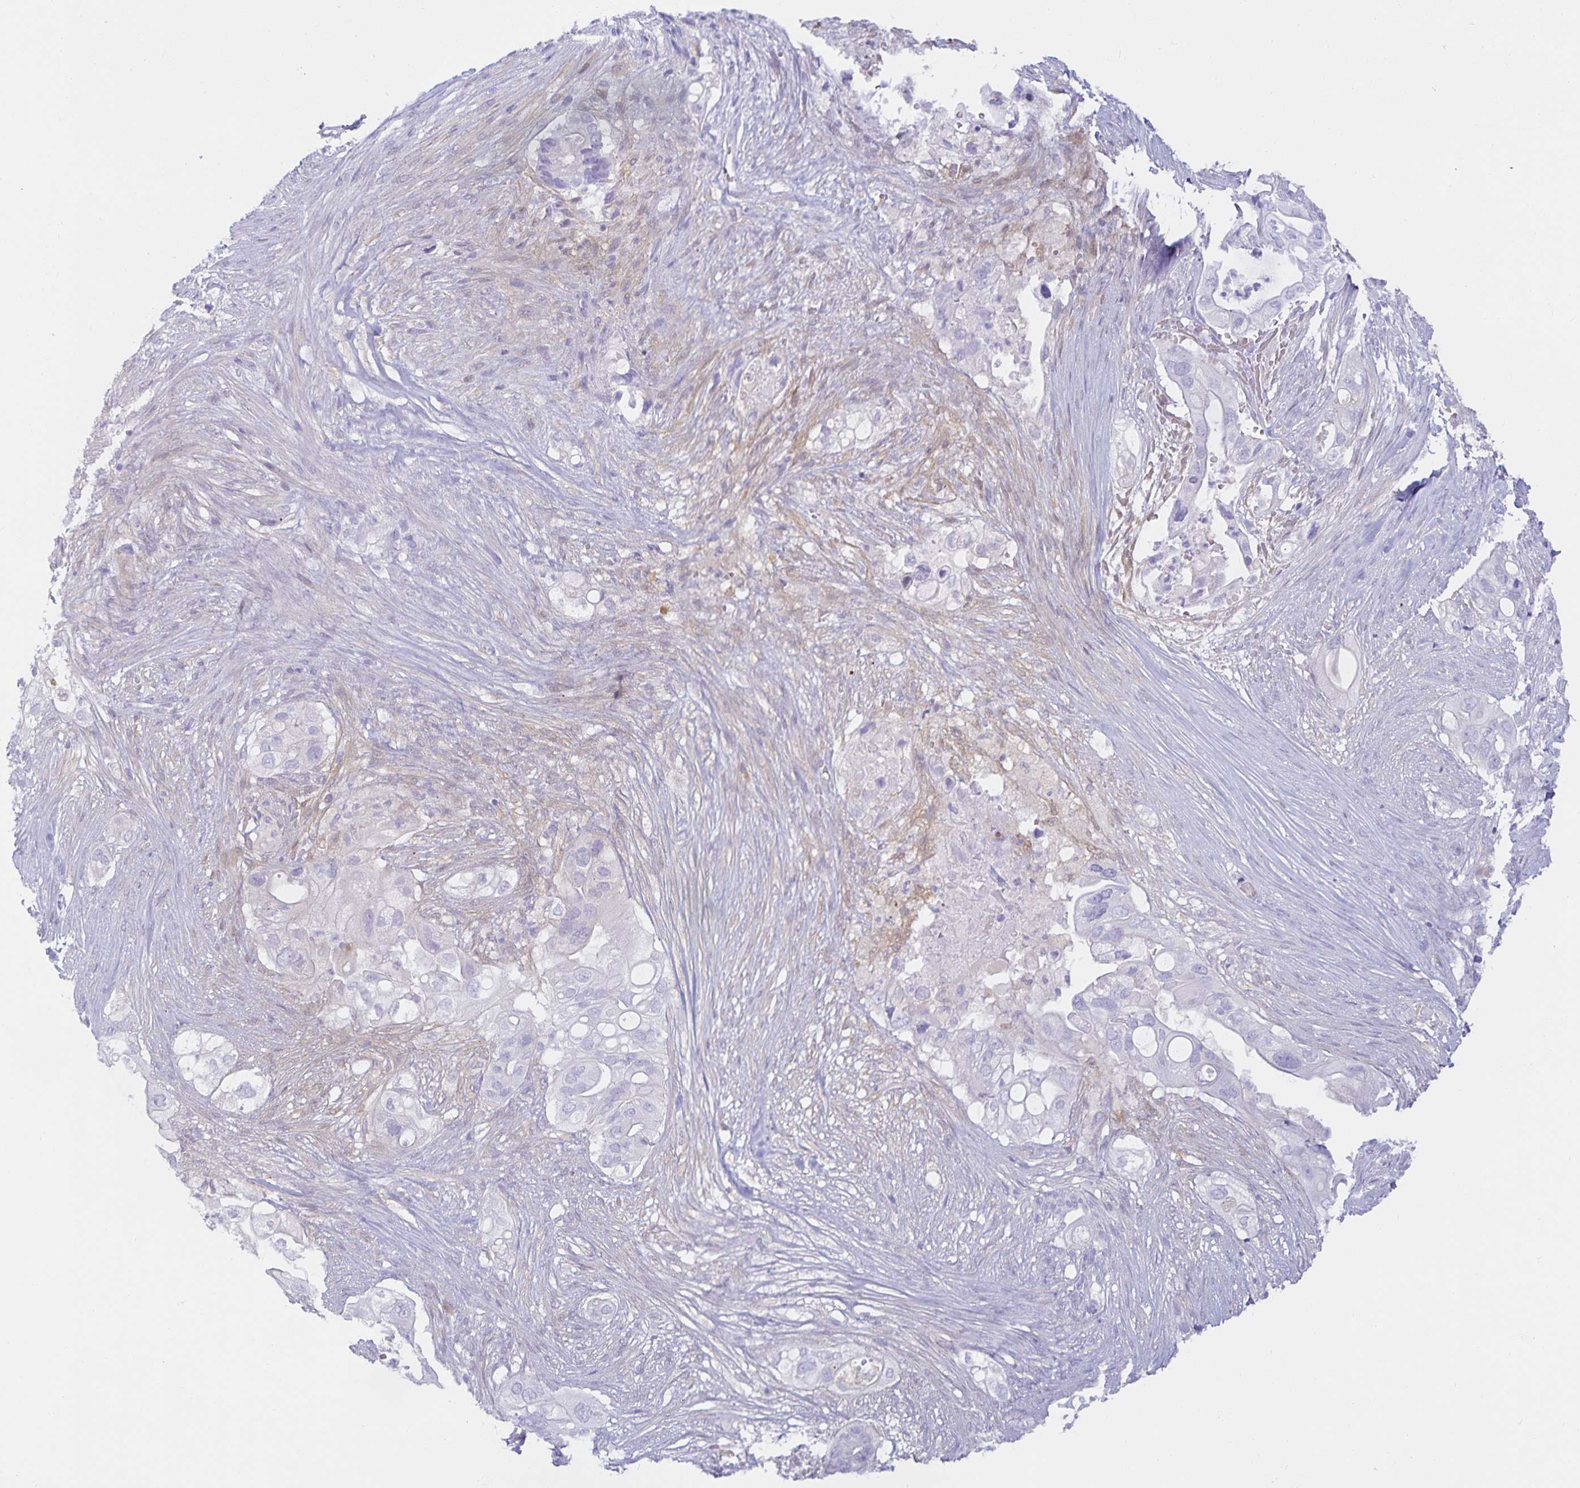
{"staining": {"intensity": "negative", "quantity": "none", "location": "none"}, "tissue": "pancreatic cancer", "cell_type": "Tumor cells", "image_type": "cancer", "snomed": [{"axis": "morphology", "description": "Adenocarcinoma, NOS"}, {"axis": "topography", "description": "Pancreas"}], "caption": "Immunohistochemistry (IHC) histopathology image of neoplastic tissue: human pancreatic cancer (adenocarcinoma) stained with DAB displays no significant protein positivity in tumor cells. (DAB immunohistochemistry (IHC) visualized using brightfield microscopy, high magnification).", "gene": "MON2", "patient": {"sex": "female", "age": 72}}